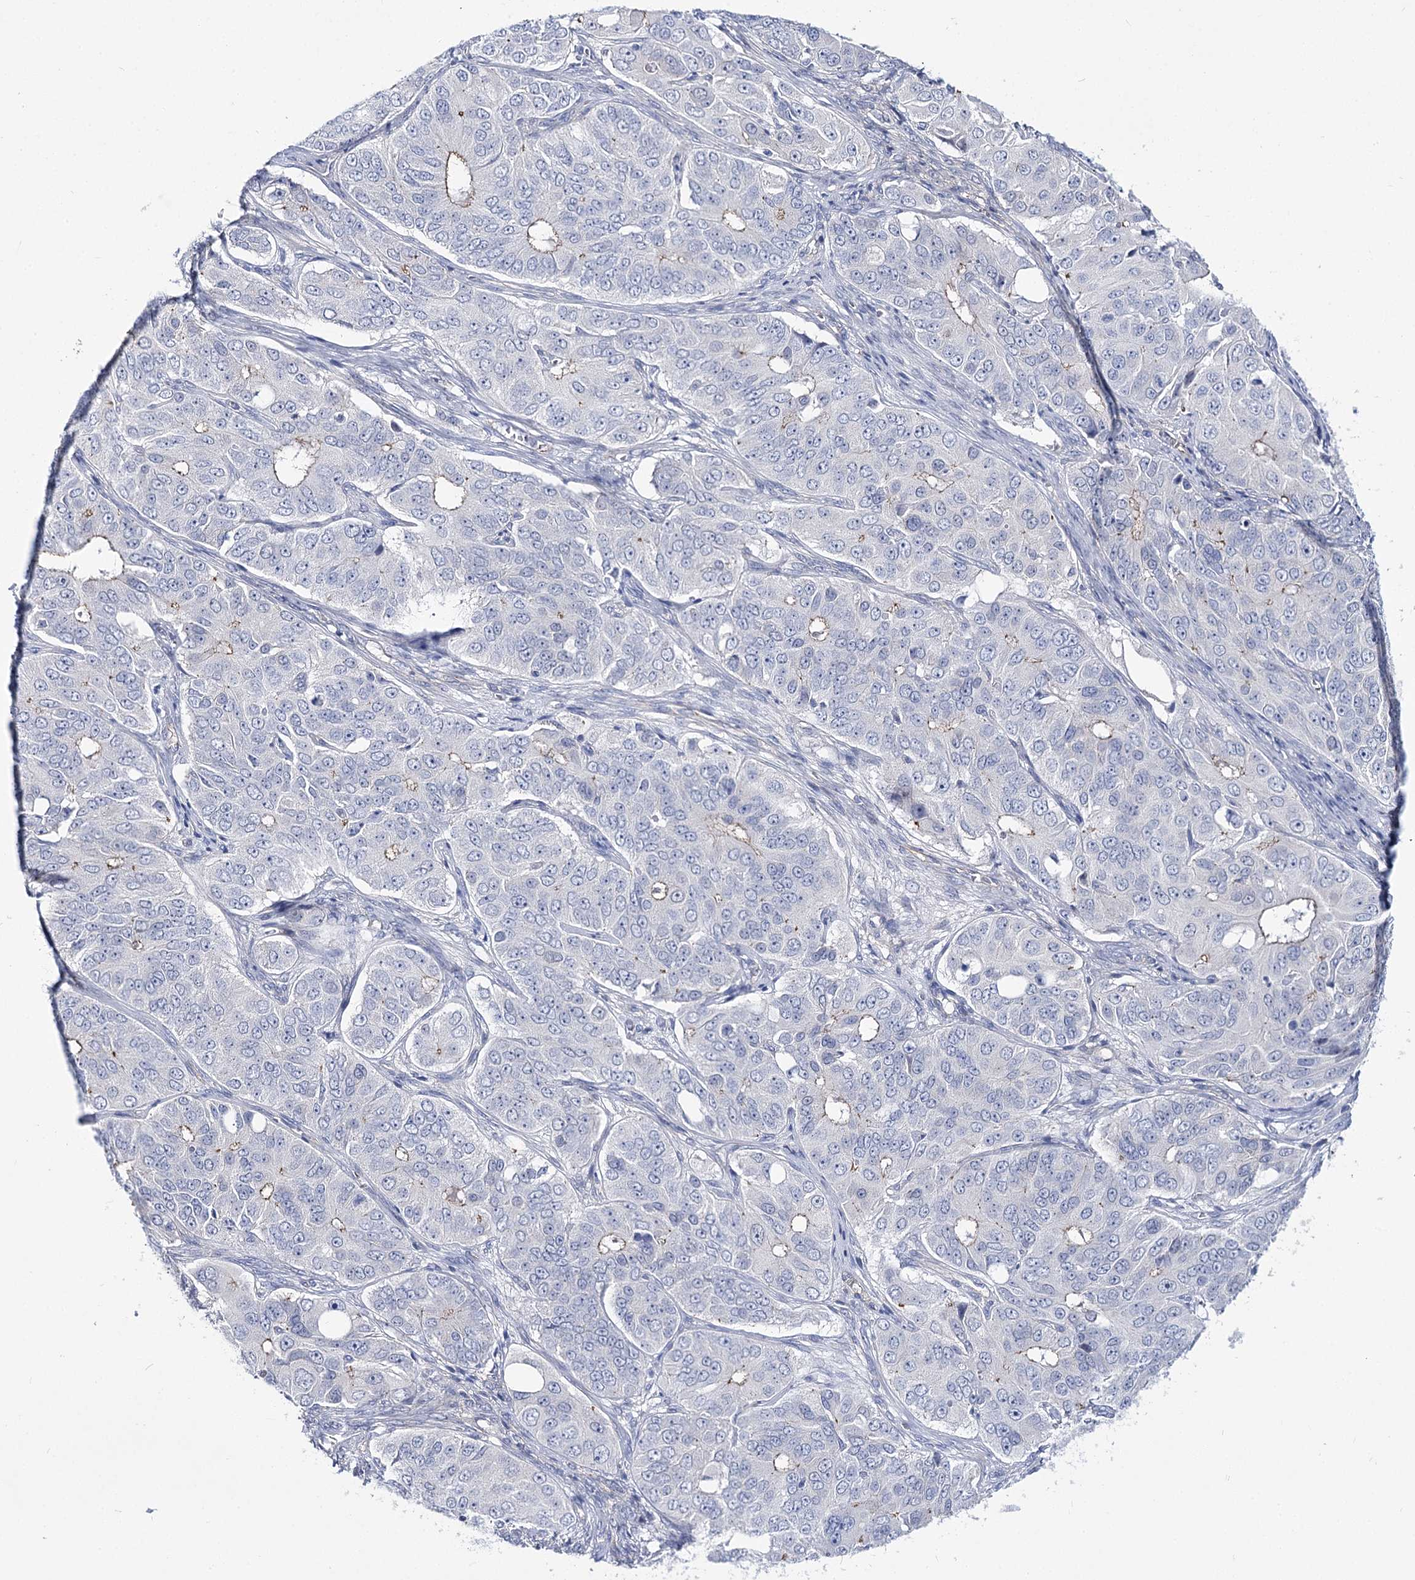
{"staining": {"intensity": "negative", "quantity": "none", "location": "none"}, "tissue": "ovarian cancer", "cell_type": "Tumor cells", "image_type": "cancer", "snomed": [{"axis": "morphology", "description": "Carcinoma, endometroid"}, {"axis": "topography", "description": "Ovary"}], "caption": "Immunohistochemistry (IHC) histopathology image of neoplastic tissue: human ovarian endometroid carcinoma stained with DAB exhibits no significant protein staining in tumor cells.", "gene": "NRAP", "patient": {"sex": "female", "age": 51}}